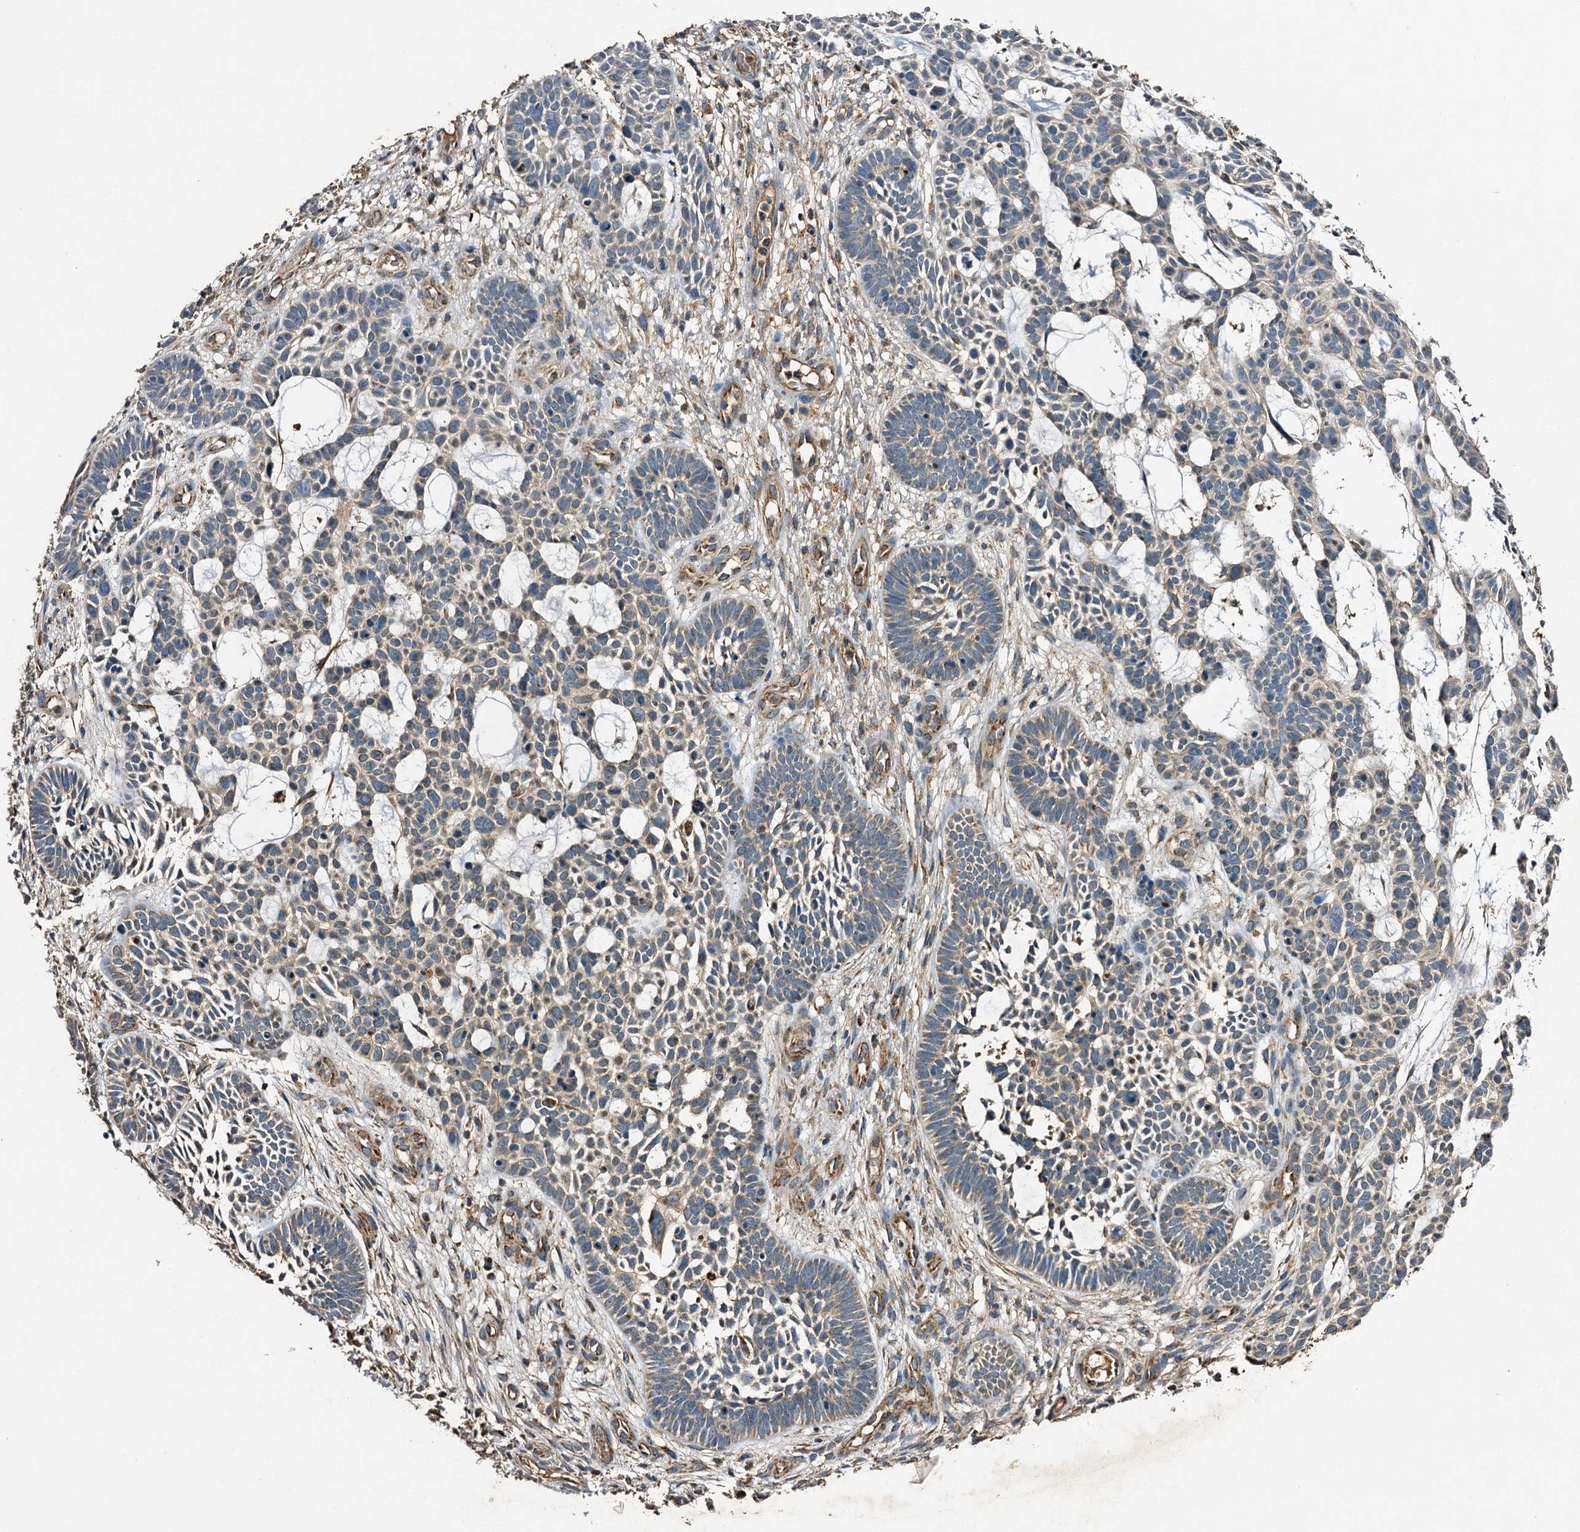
{"staining": {"intensity": "weak", "quantity": "25%-75%", "location": "cytoplasmic/membranous"}, "tissue": "skin cancer", "cell_type": "Tumor cells", "image_type": "cancer", "snomed": [{"axis": "morphology", "description": "Basal cell carcinoma"}, {"axis": "topography", "description": "Skin"}], "caption": "Weak cytoplasmic/membranous expression is appreciated in approximately 25%-75% of tumor cells in skin cancer (basal cell carcinoma).", "gene": "NDUFA13", "patient": {"sex": "male", "age": 89}}